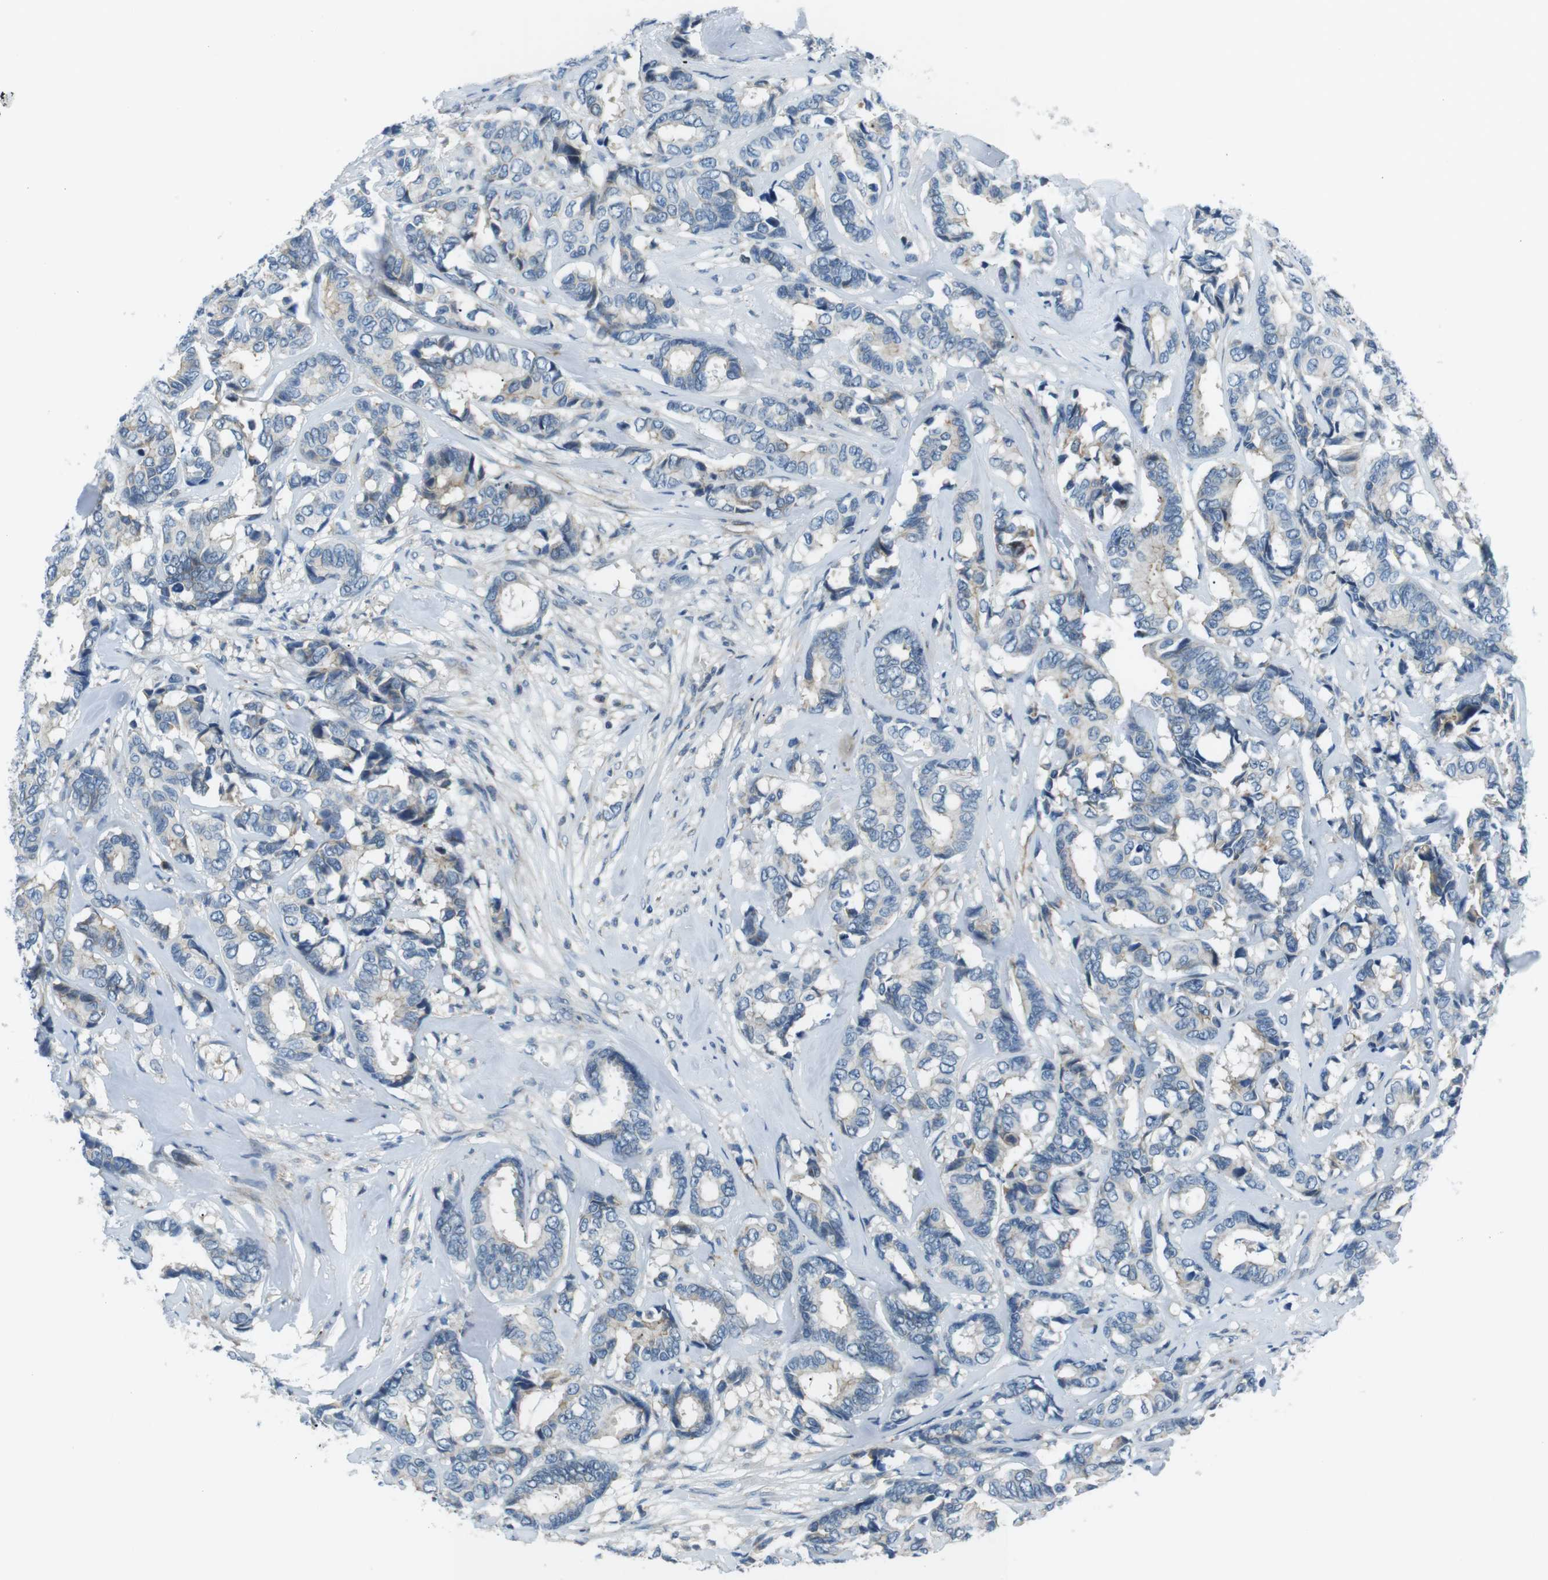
{"staining": {"intensity": "negative", "quantity": "none", "location": "none"}, "tissue": "breast cancer", "cell_type": "Tumor cells", "image_type": "cancer", "snomed": [{"axis": "morphology", "description": "Duct carcinoma"}, {"axis": "topography", "description": "Breast"}], "caption": "Immunohistochemistry of human infiltrating ductal carcinoma (breast) demonstrates no staining in tumor cells.", "gene": "ARVCF", "patient": {"sex": "female", "age": 87}}